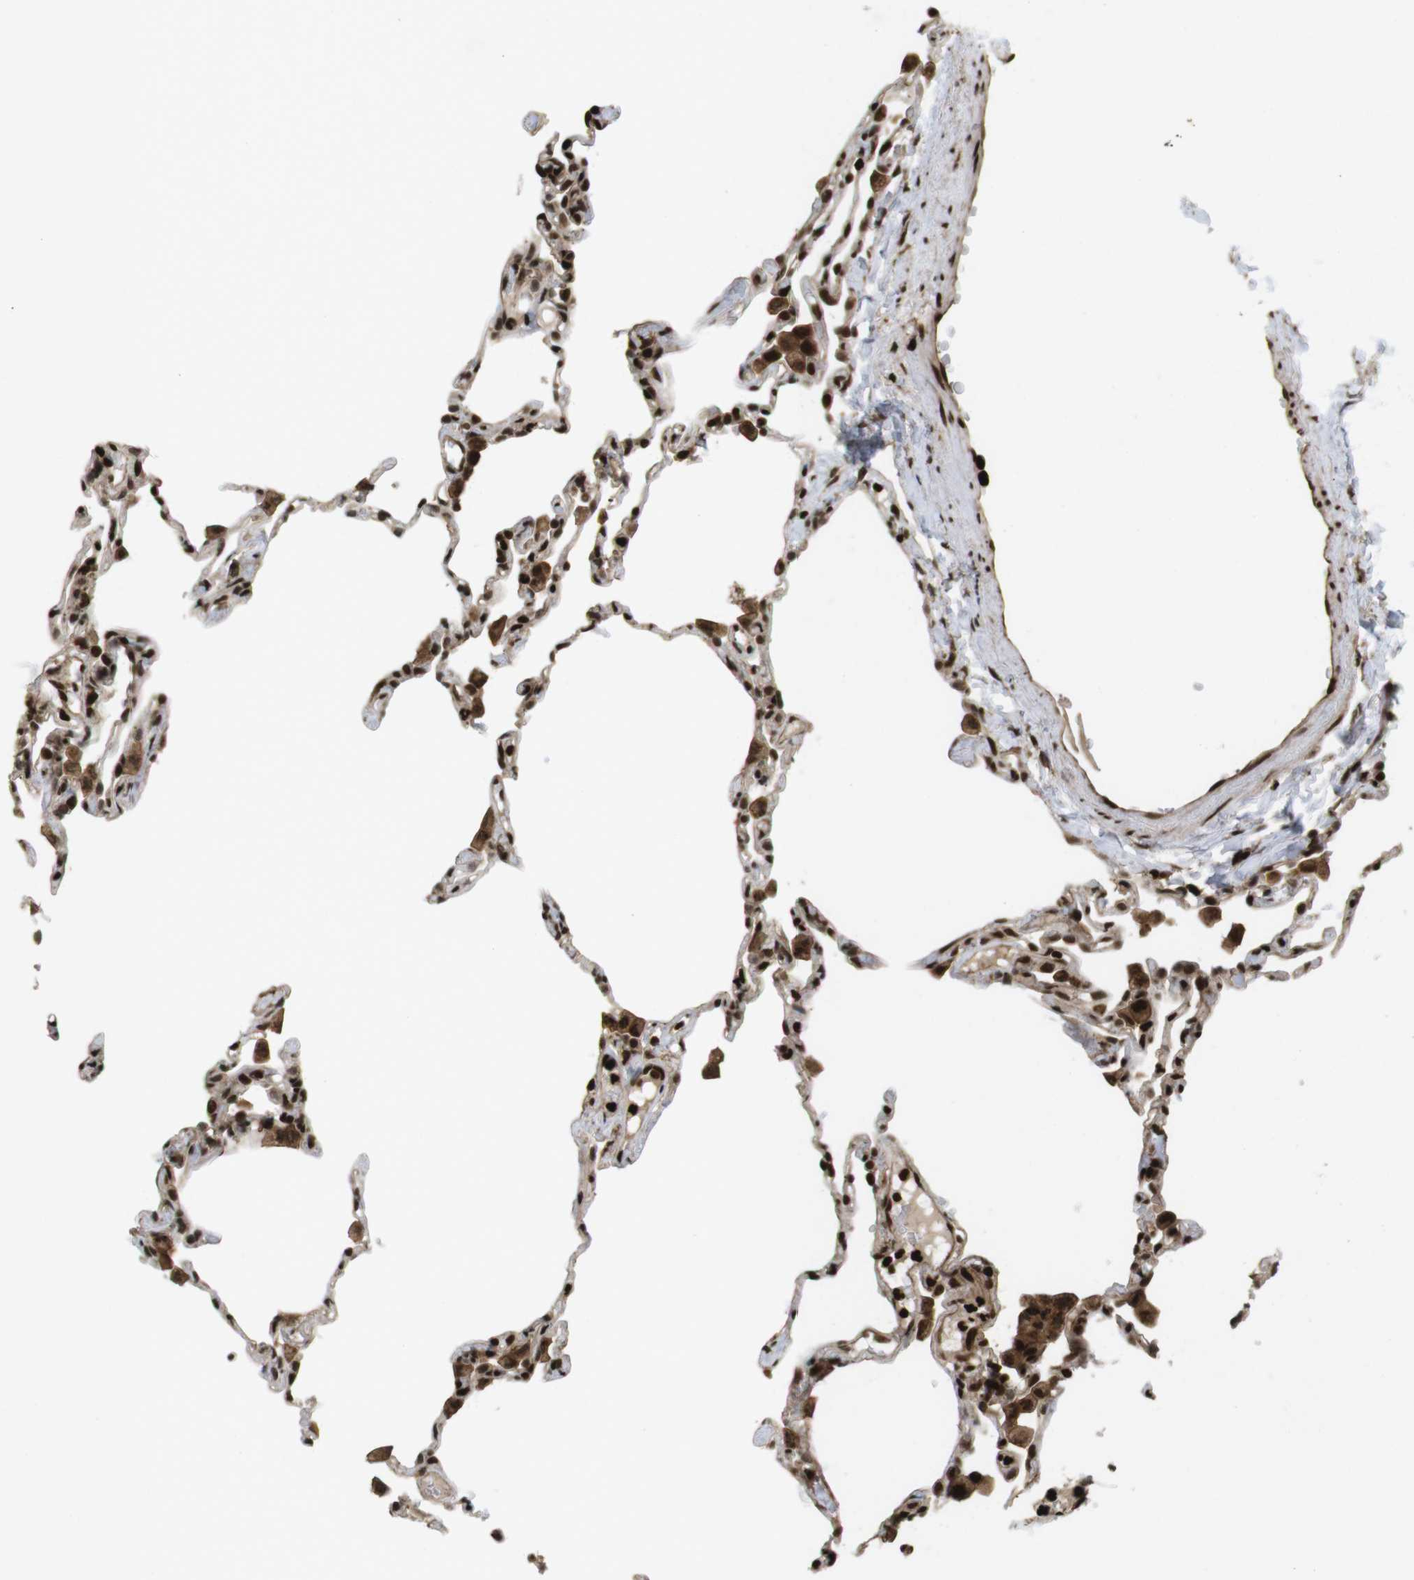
{"staining": {"intensity": "strong", "quantity": ">75%", "location": "cytoplasmic/membranous,nuclear"}, "tissue": "lung", "cell_type": "Alveolar cells", "image_type": "normal", "snomed": [{"axis": "morphology", "description": "Normal tissue, NOS"}, {"axis": "topography", "description": "Lung"}], "caption": "Immunohistochemical staining of benign human lung displays >75% levels of strong cytoplasmic/membranous,nuclear protein staining in approximately >75% of alveolar cells.", "gene": "SP2", "patient": {"sex": "female", "age": 49}}